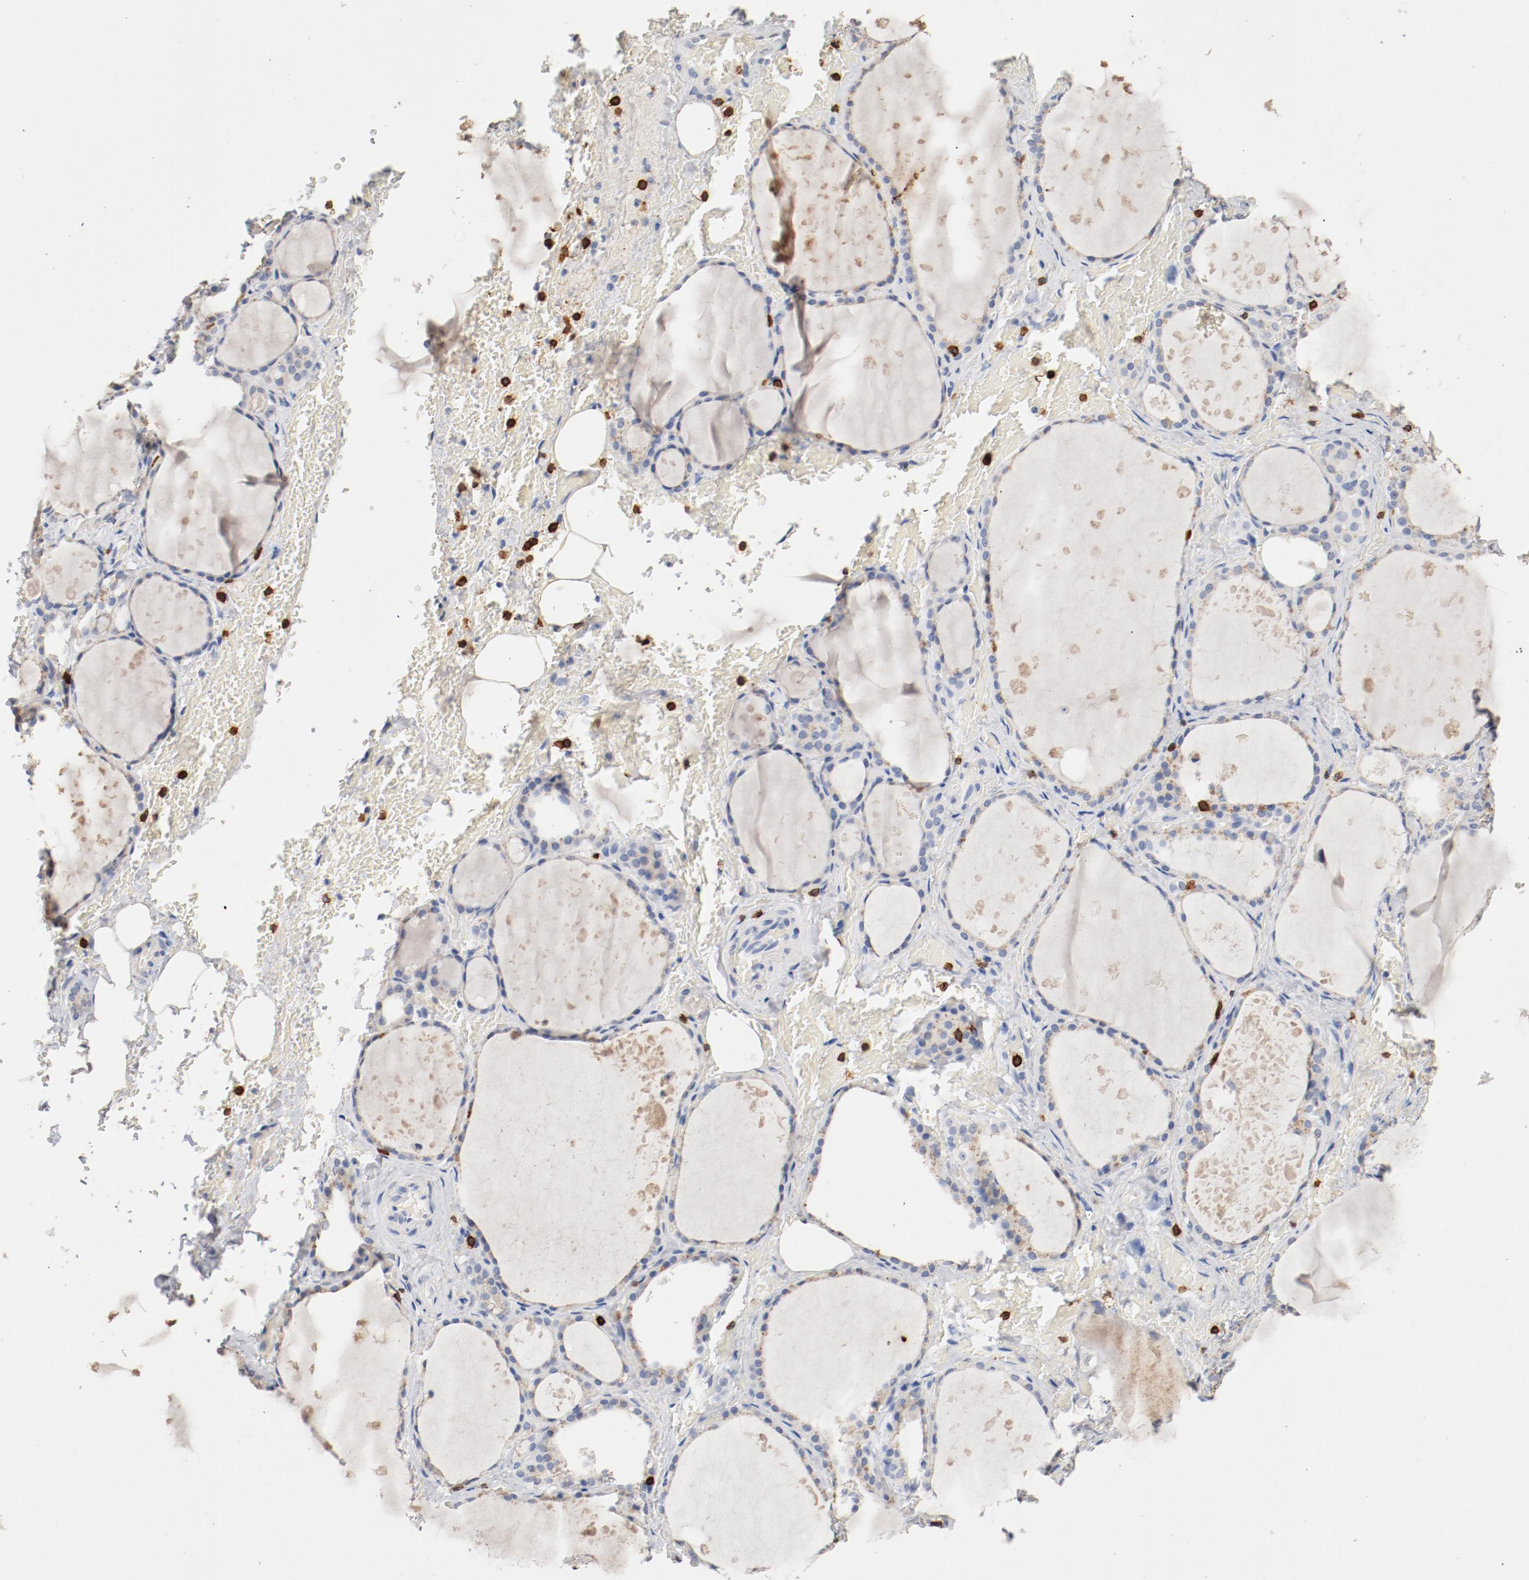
{"staining": {"intensity": "weak", "quantity": "<25%", "location": "cytoplasmic/membranous"}, "tissue": "thyroid gland", "cell_type": "Glandular cells", "image_type": "normal", "snomed": [{"axis": "morphology", "description": "Normal tissue, NOS"}, {"axis": "topography", "description": "Thyroid gland"}], "caption": "The immunohistochemistry (IHC) micrograph has no significant staining in glandular cells of thyroid gland.", "gene": "CD247", "patient": {"sex": "male", "age": 61}}